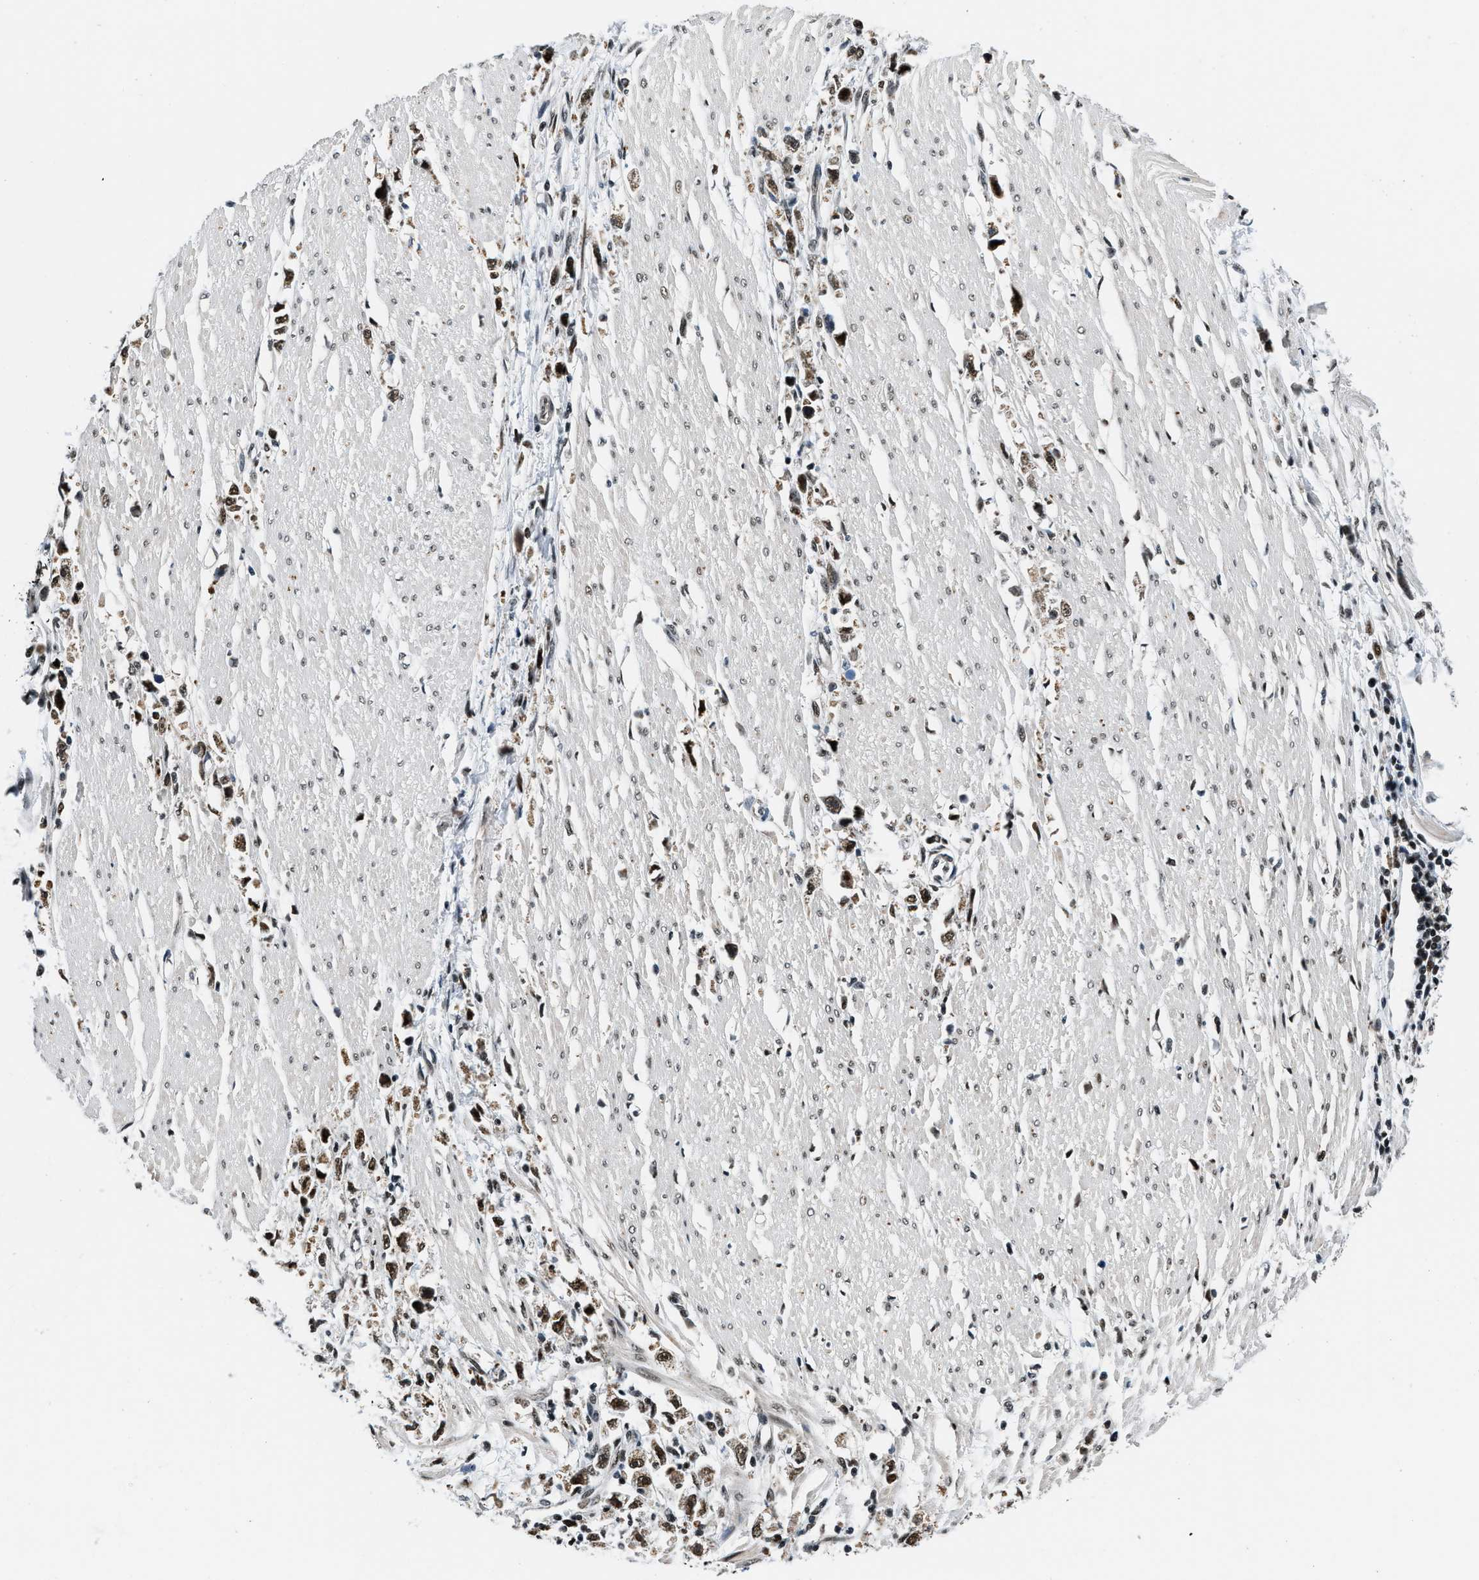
{"staining": {"intensity": "strong", "quantity": ">75%", "location": "nuclear"}, "tissue": "stomach cancer", "cell_type": "Tumor cells", "image_type": "cancer", "snomed": [{"axis": "morphology", "description": "Adenocarcinoma, NOS"}, {"axis": "topography", "description": "Stomach"}], "caption": "Strong nuclear expression is appreciated in approximately >75% of tumor cells in stomach cancer (adenocarcinoma). The staining was performed using DAB (3,3'-diaminobenzidine), with brown indicating positive protein expression. Nuclei are stained blue with hematoxylin.", "gene": "KDM3B", "patient": {"sex": "female", "age": 59}}